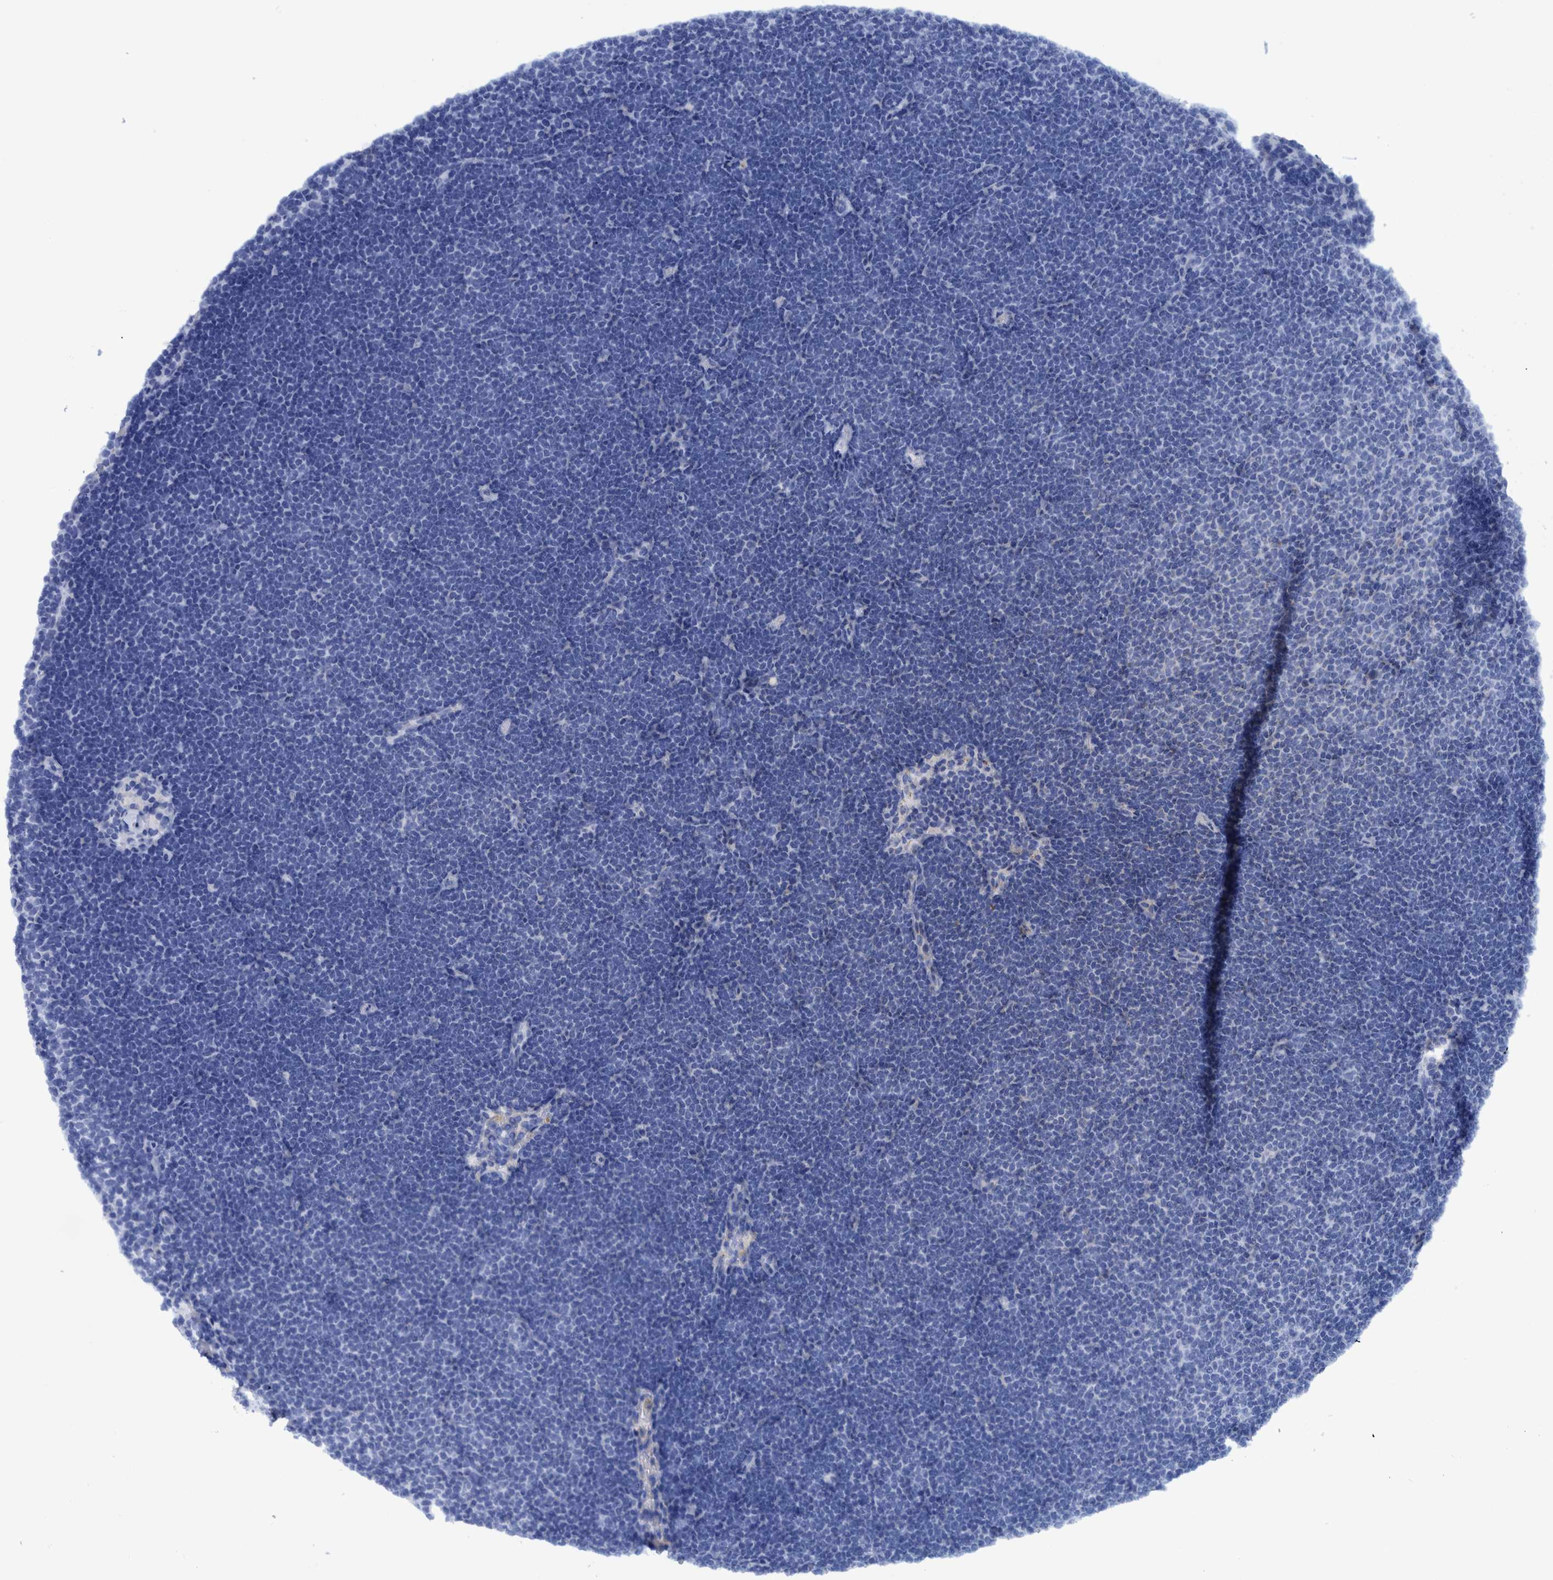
{"staining": {"intensity": "negative", "quantity": "none", "location": "none"}, "tissue": "lymphoma", "cell_type": "Tumor cells", "image_type": "cancer", "snomed": [{"axis": "morphology", "description": "Malignant lymphoma, non-Hodgkin's type, Low grade"}, {"axis": "topography", "description": "Lymph node"}], "caption": "A high-resolution micrograph shows IHC staining of lymphoma, which displays no significant staining in tumor cells.", "gene": "BZW2", "patient": {"sex": "female", "age": 53}}